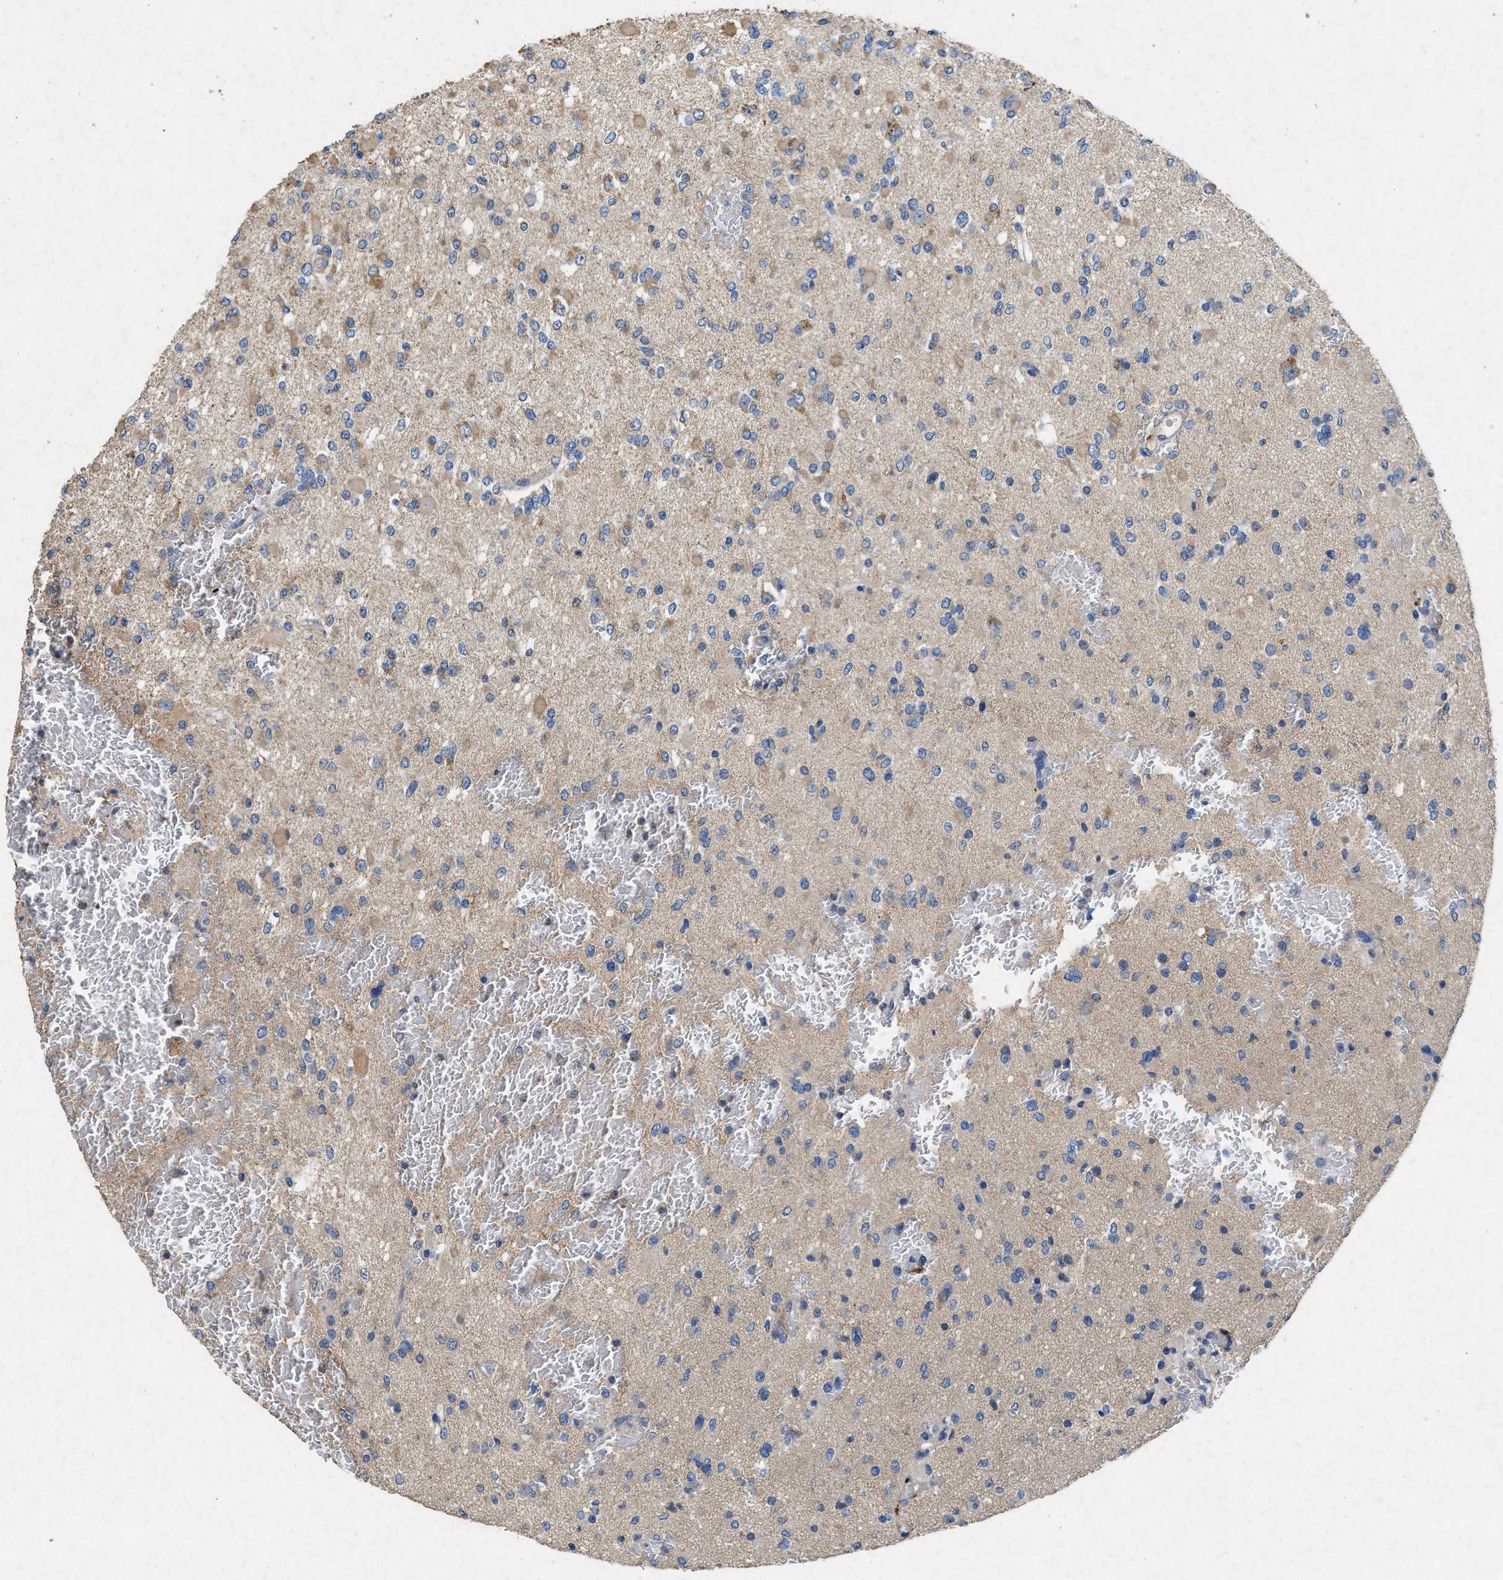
{"staining": {"intensity": "weak", "quantity": "25%-75%", "location": "cytoplasmic/membranous"}, "tissue": "glioma", "cell_type": "Tumor cells", "image_type": "cancer", "snomed": [{"axis": "morphology", "description": "Glioma, malignant, Low grade"}, {"axis": "topography", "description": "Brain"}], "caption": "High-power microscopy captured an immunohistochemistry (IHC) photomicrograph of glioma, revealing weak cytoplasmic/membranous expression in approximately 25%-75% of tumor cells. (Stains: DAB (3,3'-diaminobenzidine) in brown, nuclei in blue, Microscopy: brightfield microscopy at high magnification).", "gene": "CDK15", "patient": {"sex": "female", "age": 22}}